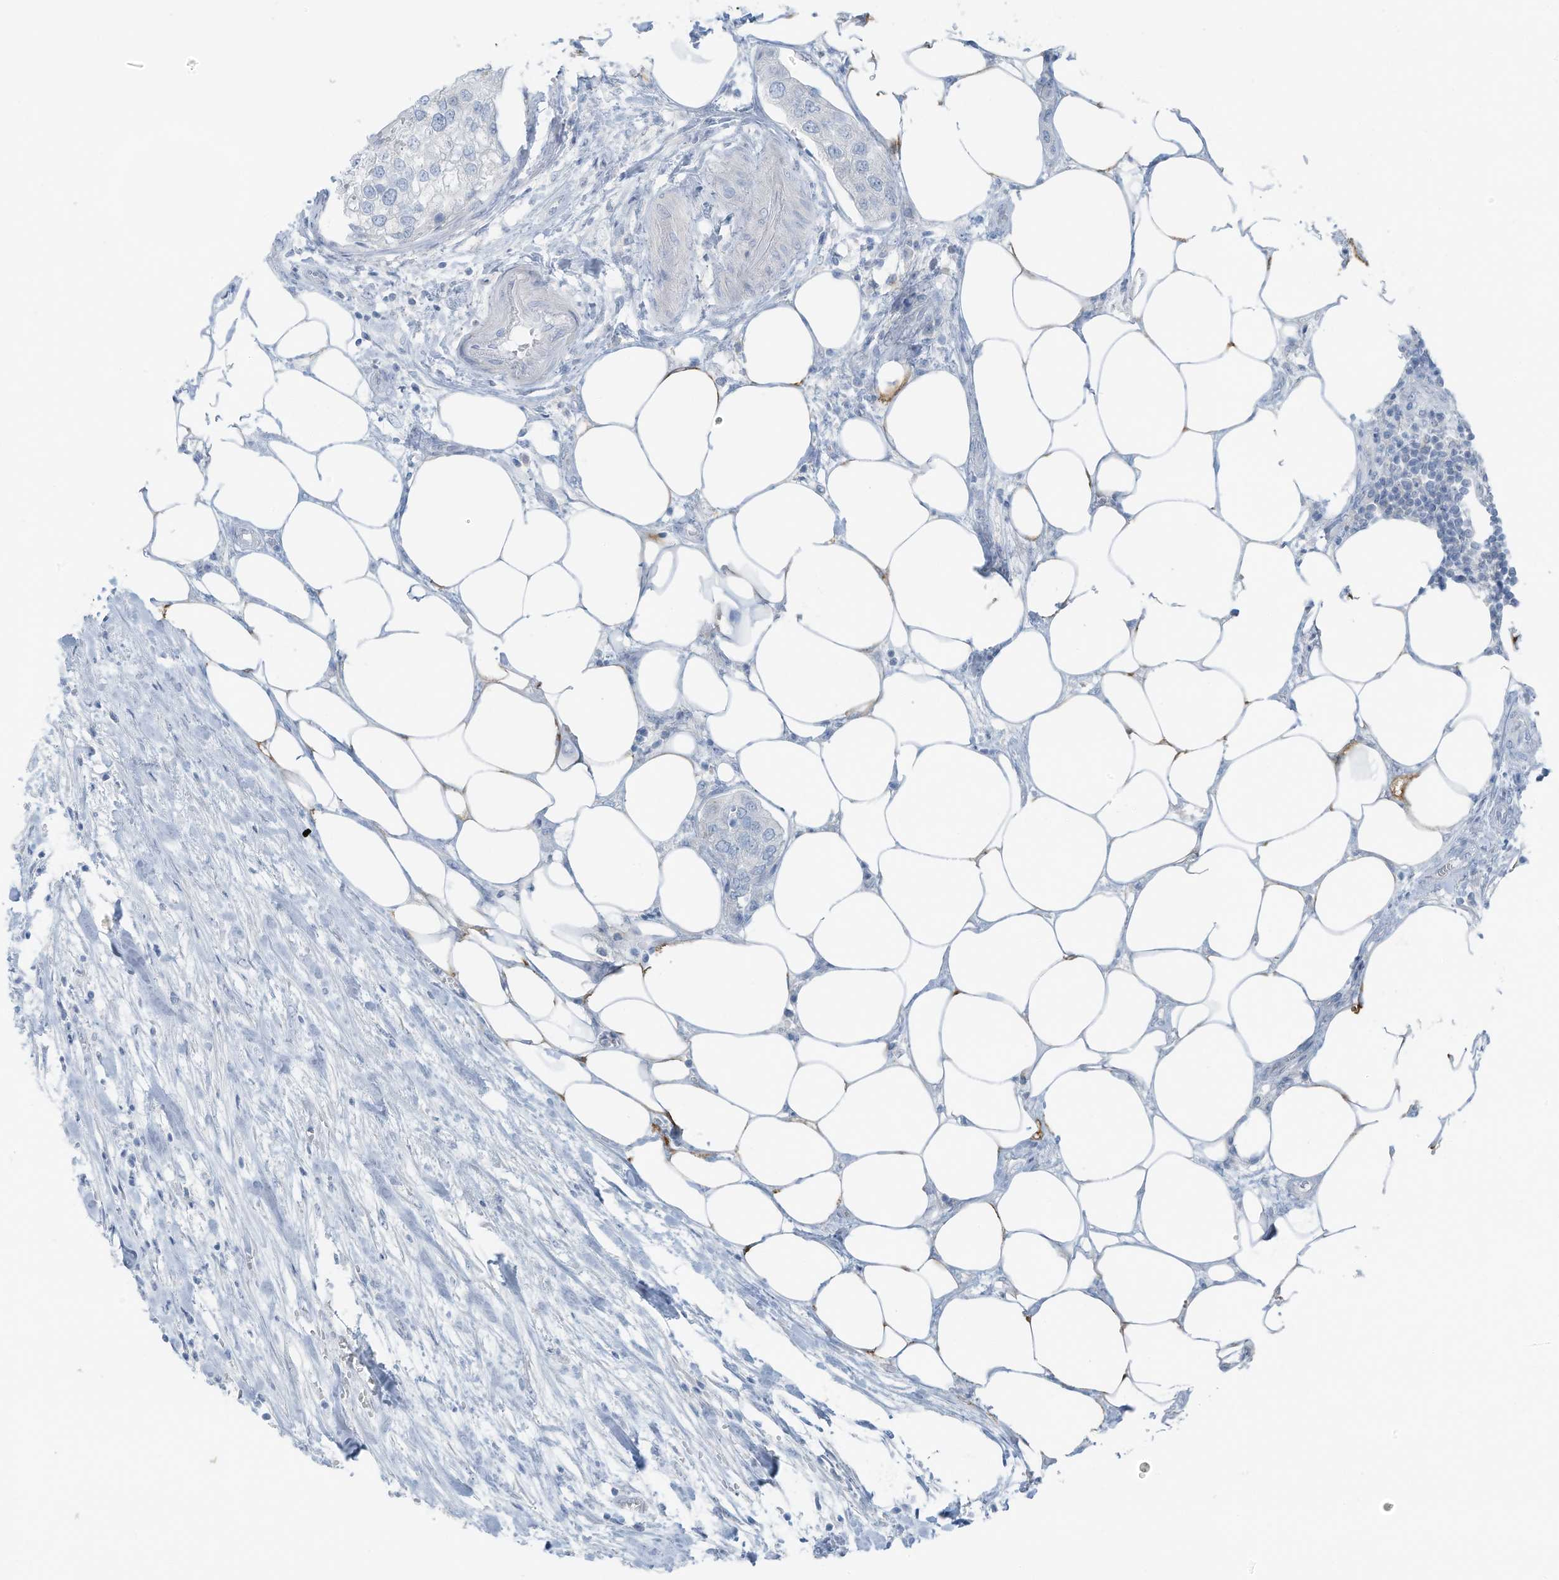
{"staining": {"intensity": "negative", "quantity": "none", "location": "none"}, "tissue": "urothelial cancer", "cell_type": "Tumor cells", "image_type": "cancer", "snomed": [{"axis": "morphology", "description": "Urothelial carcinoma, High grade"}, {"axis": "topography", "description": "Urinary bladder"}], "caption": "Tumor cells show no significant positivity in urothelial cancer.", "gene": "SLC25A43", "patient": {"sex": "male", "age": 64}}